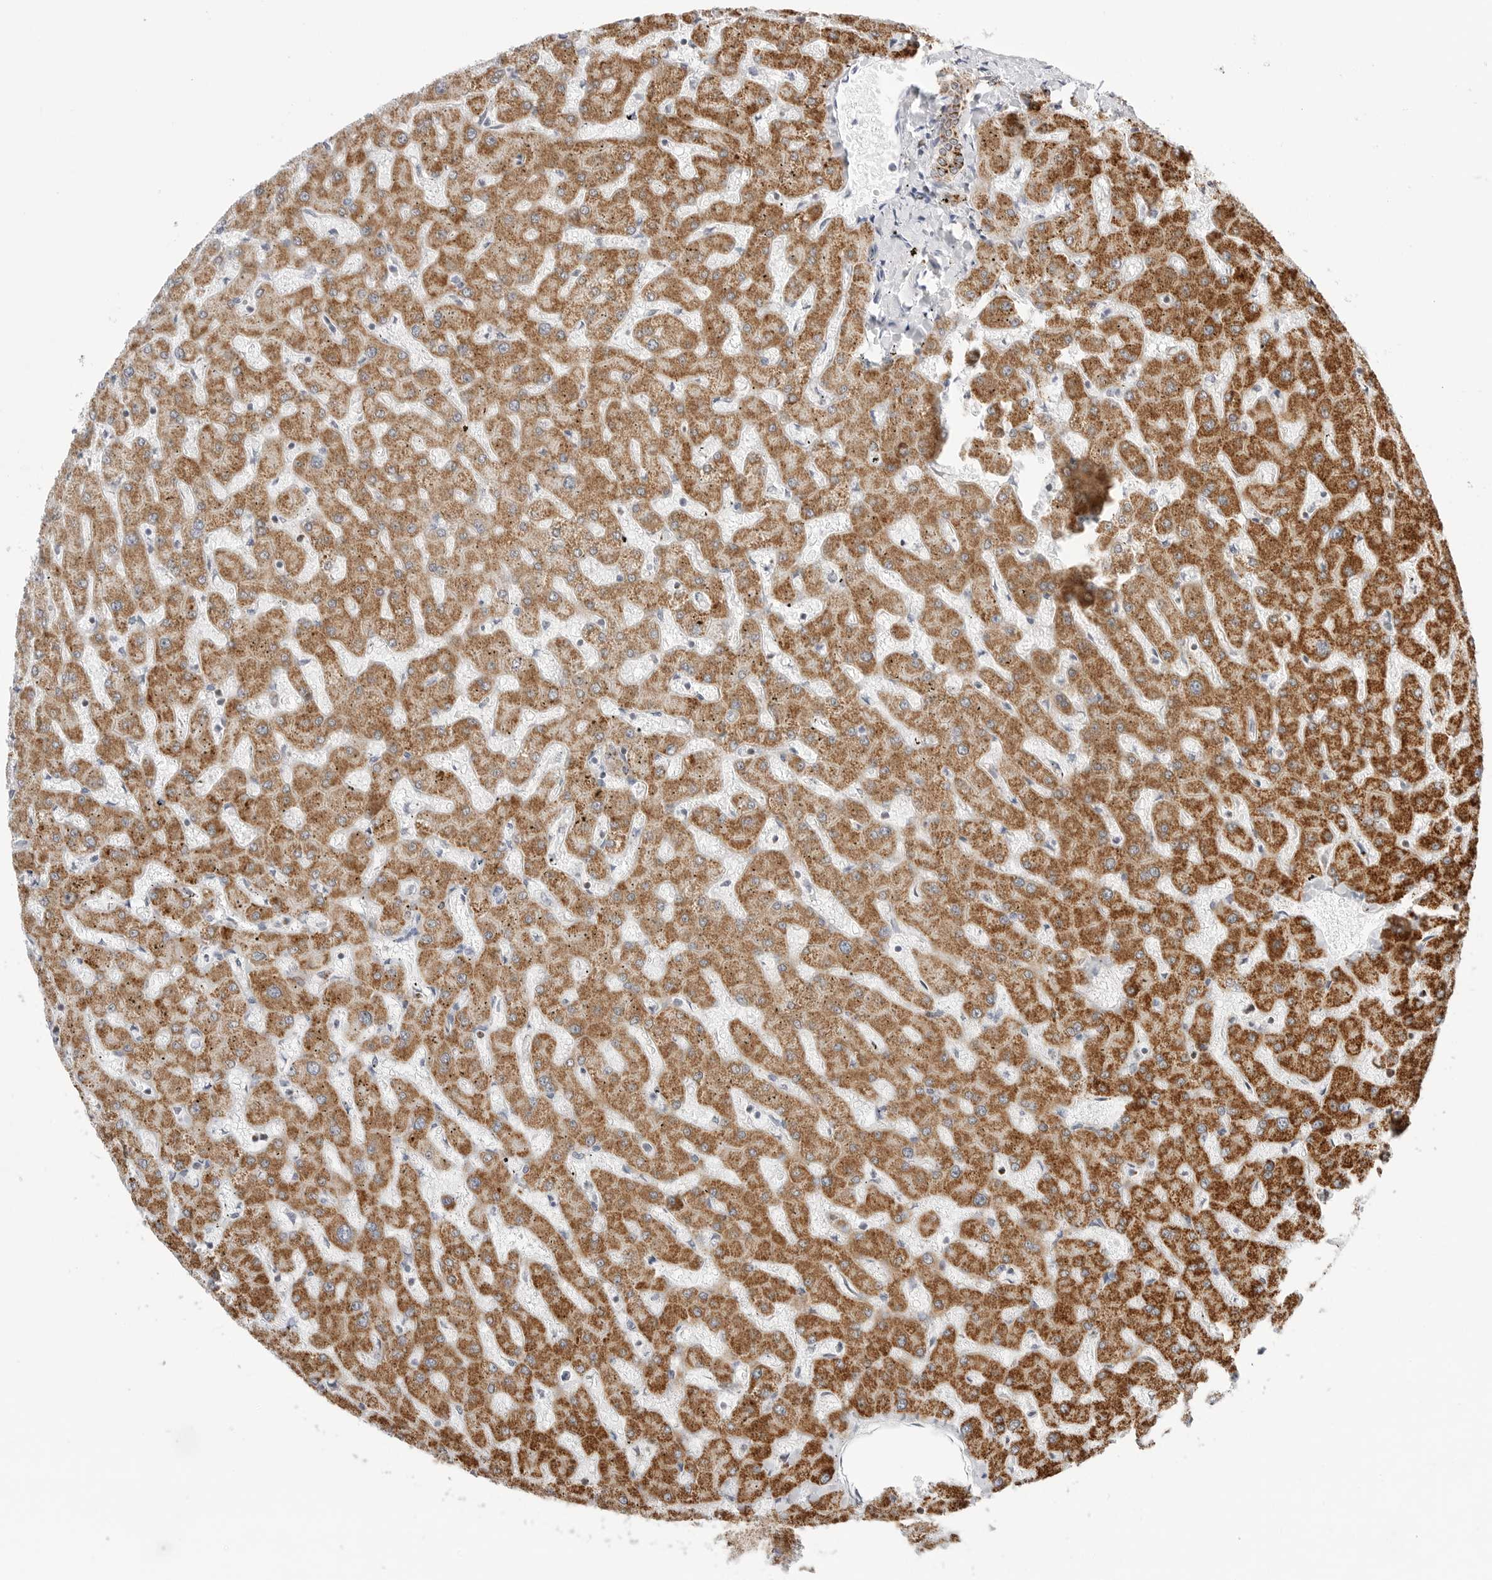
{"staining": {"intensity": "moderate", "quantity": ">75%", "location": "cytoplasmic/membranous"}, "tissue": "liver", "cell_type": "Cholangiocytes", "image_type": "normal", "snomed": [{"axis": "morphology", "description": "Normal tissue, NOS"}, {"axis": "topography", "description": "Liver"}], "caption": "This histopathology image shows IHC staining of benign human liver, with medium moderate cytoplasmic/membranous expression in about >75% of cholangiocytes.", "gene": "ATP5IF1", "patient": {"sex": "female", "age": 63}}